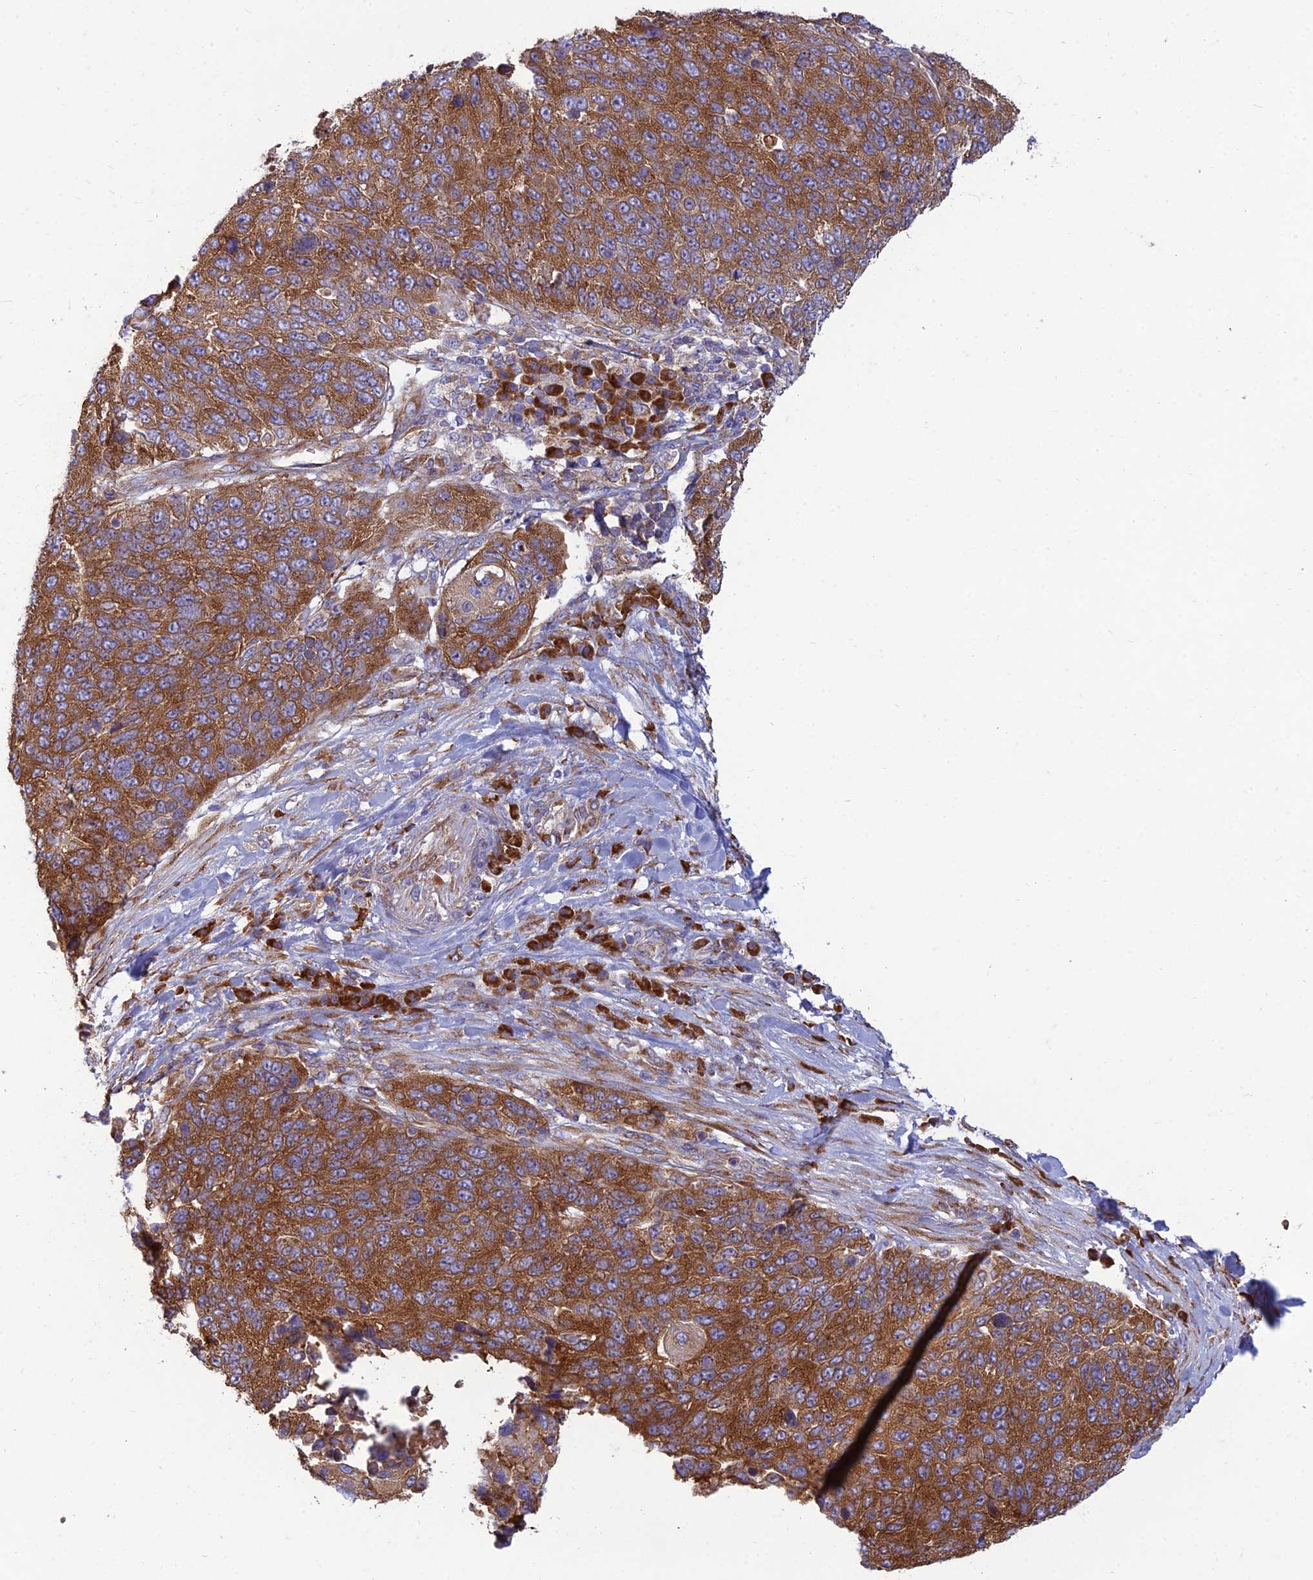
{"staining": {"intensity": "moderate", "quantity": ">75%", "location": "cytoplasmic/membranous"}, "tissue": "lung cancer", "cell_type": "Tumor cells", "image_type": "cancer", "snomed": [{"axis": "morphology", "description": "Normal tissue, NOS"}, {"axis": "morphology", "description": "Squamous cell carcinoma, NOS"}, {"axis": "topography", "description": "Lymph node"}, {"axis": "topography", "description": "Lung"}], "caption": "Immunohistochemistry (DAB (3,3'-diaminobenzidine)) staining of lung squamous cell carcinoma exhibits moderate cytoplasmic/membranous protein expression in approximately >75% of tumor cells. (Brightfield microscopy of DAB IHC at high magnification).", "gene": "RPL17-C18orf32", "patient": {"sex": "male", "age": 66}}